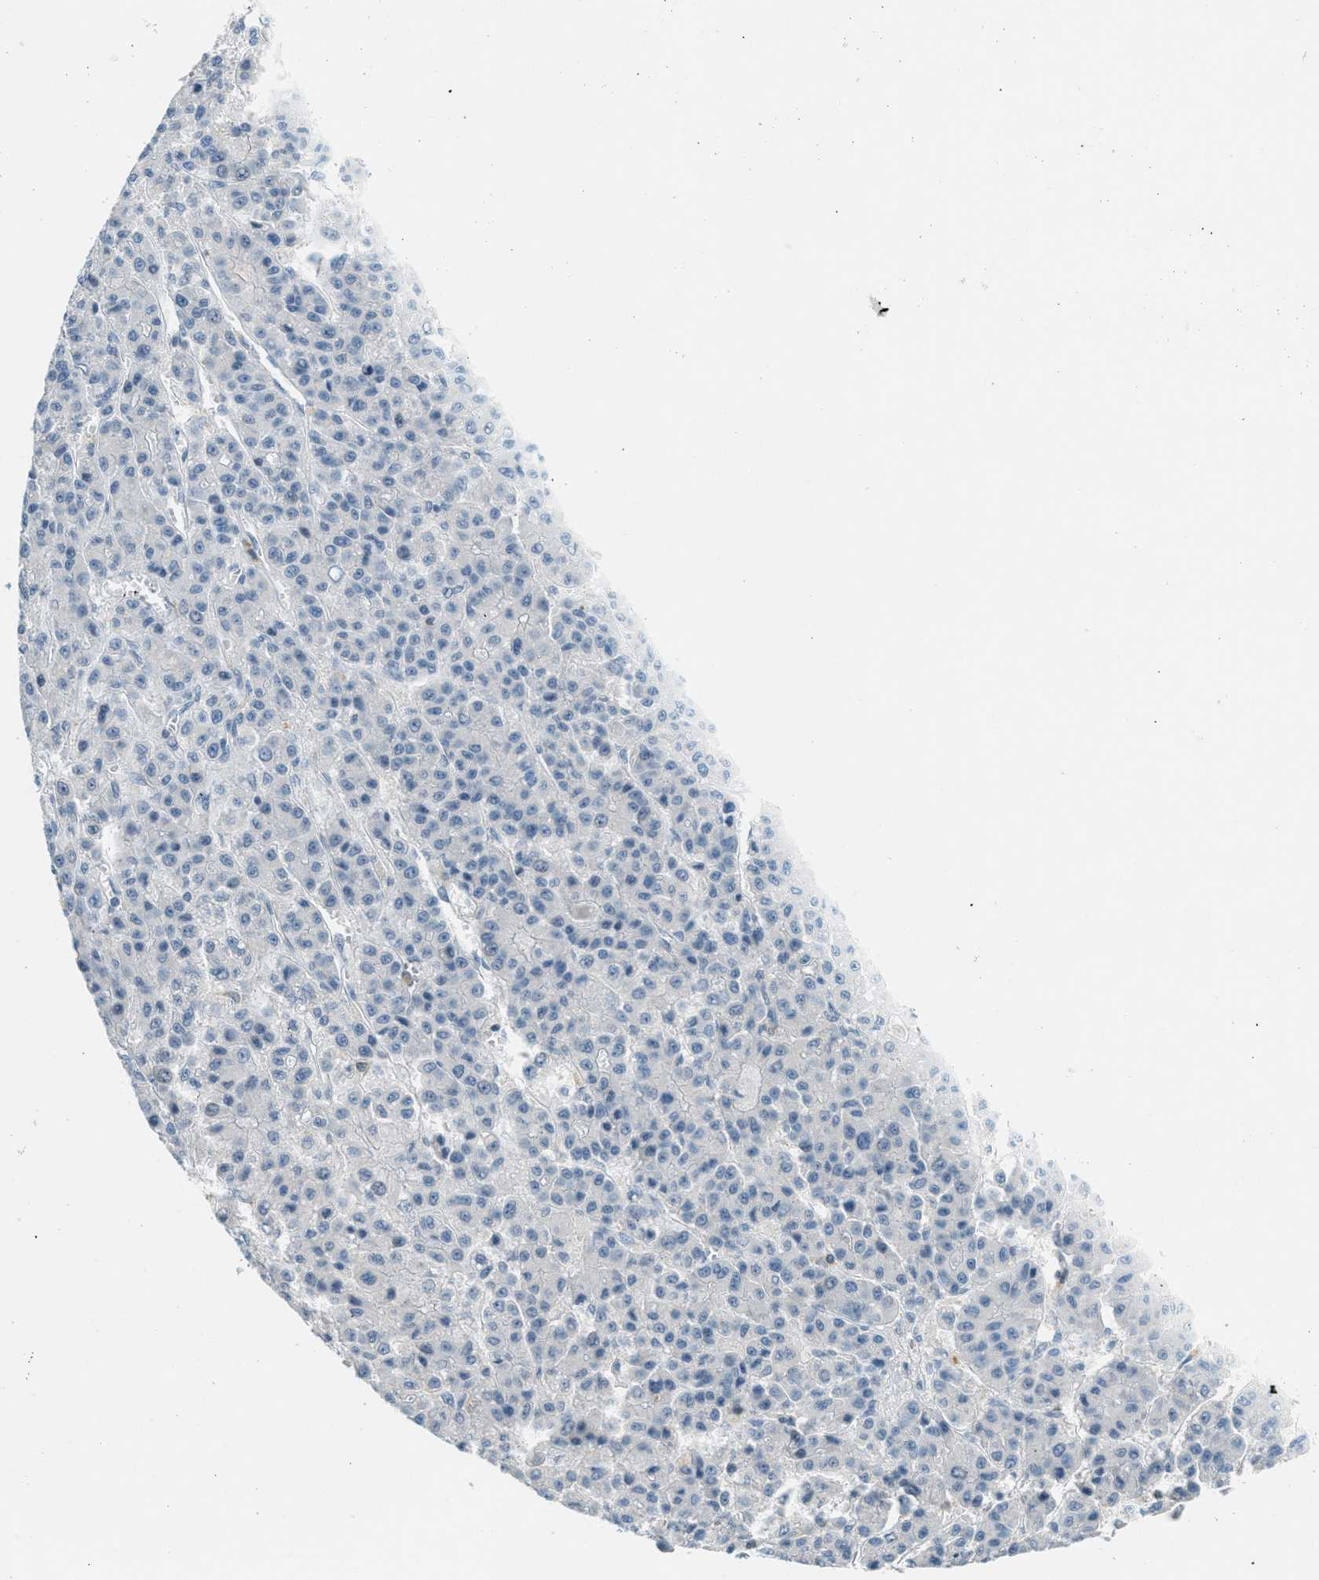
{"staining": {"intensity": "negative", "quantity": "none", "location": "none"}, "tissue": "liver cancer", "cell_type": "Tumor cells", "image_type": "cancer", "snomed": [{"axis": "morphology", "description": "Carcinoma, Hepatocellular, NOS"}, {"axis": "topography", "description": "Liver"}], "caption": "The immunohistochemistry (IHC) image has no significant staining in tumor cells of liver cancer (hepatocellular carcinoma) tissue.", "gene": "FYN", "patient": {"sex": "male", "age": 70}}